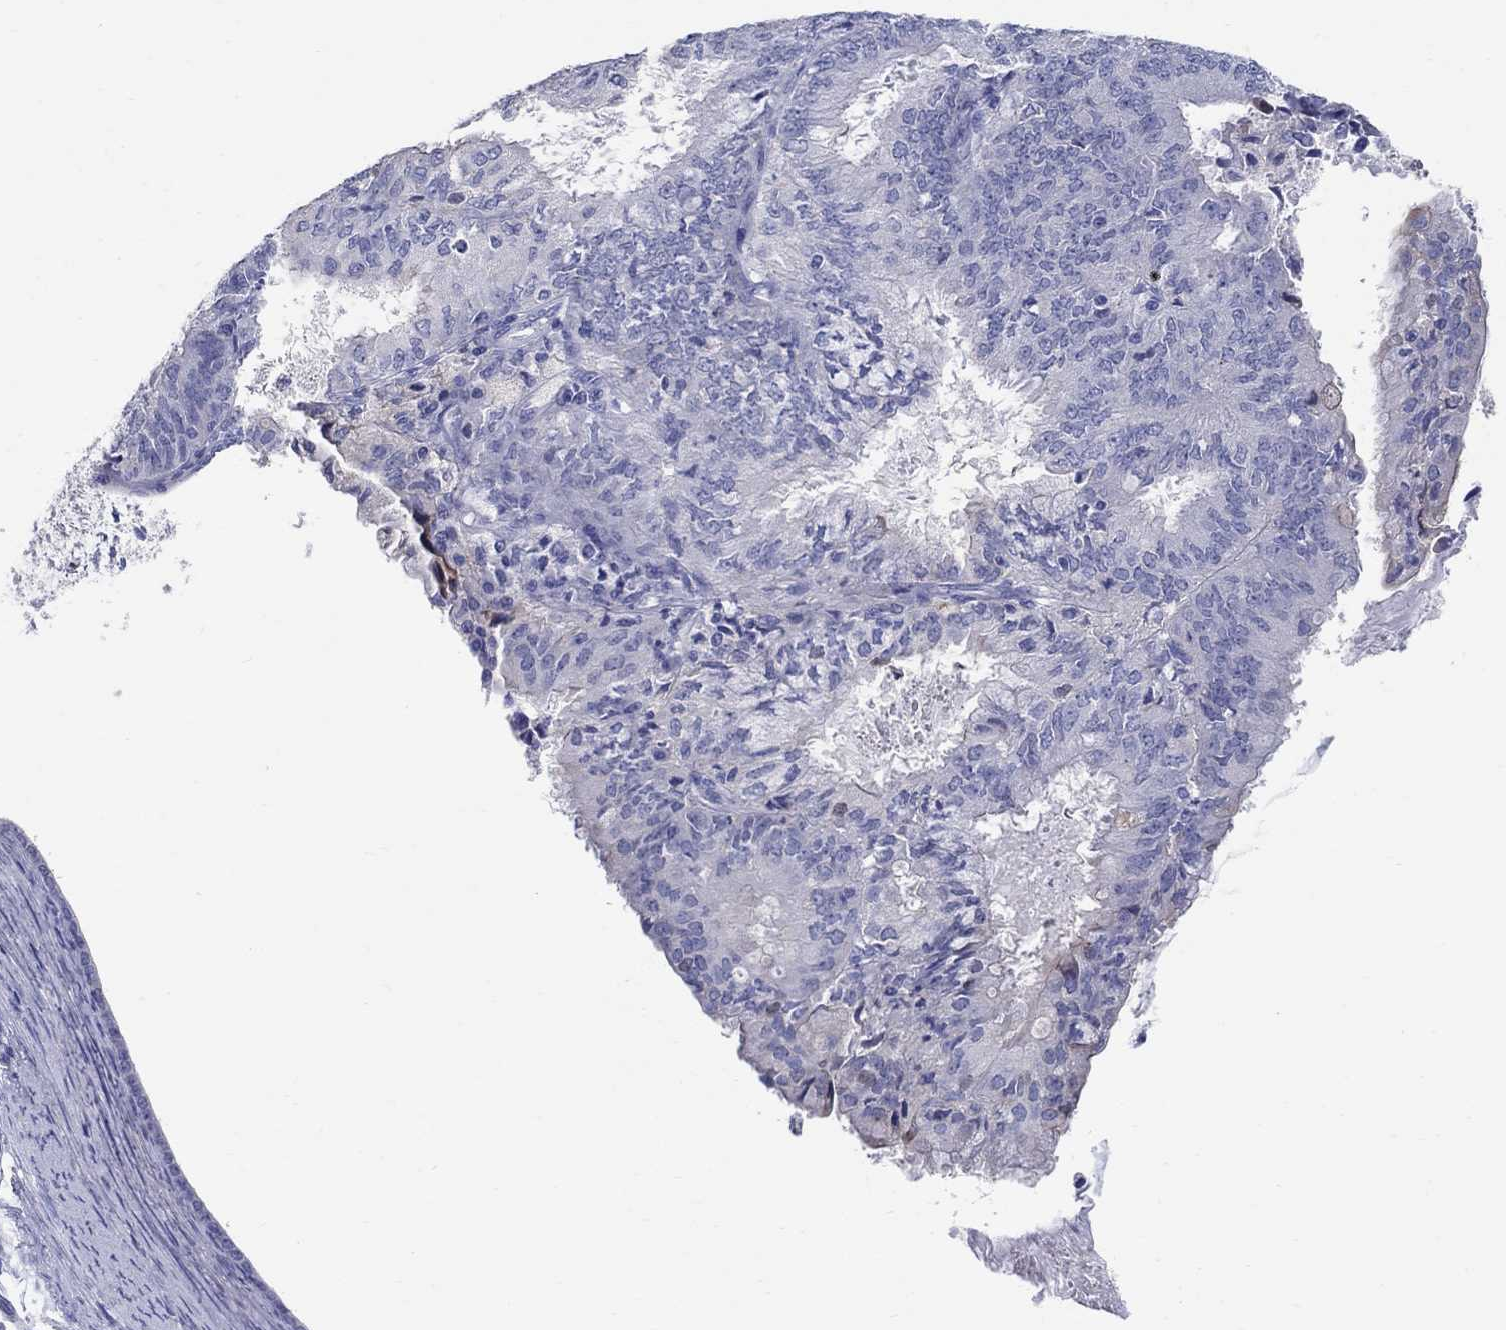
{"staining": {"intensity": "negative", "quantity": "none", "location": "none"}, "tissue": "endometrial cancer", "cell_type": "Tumor cells", "image_type": "cancer", "snomed": [{"axis": "morphology", "description": "Adenocarcinoma, NOS"}, {"axis": "topography", "description": "Endometrium"}], "caption": "The micrograph displays no significant expression in tumor cells of endometrial cancer.", "gene": "SOX2", "patient": {"sex": "female", "age": 57}}